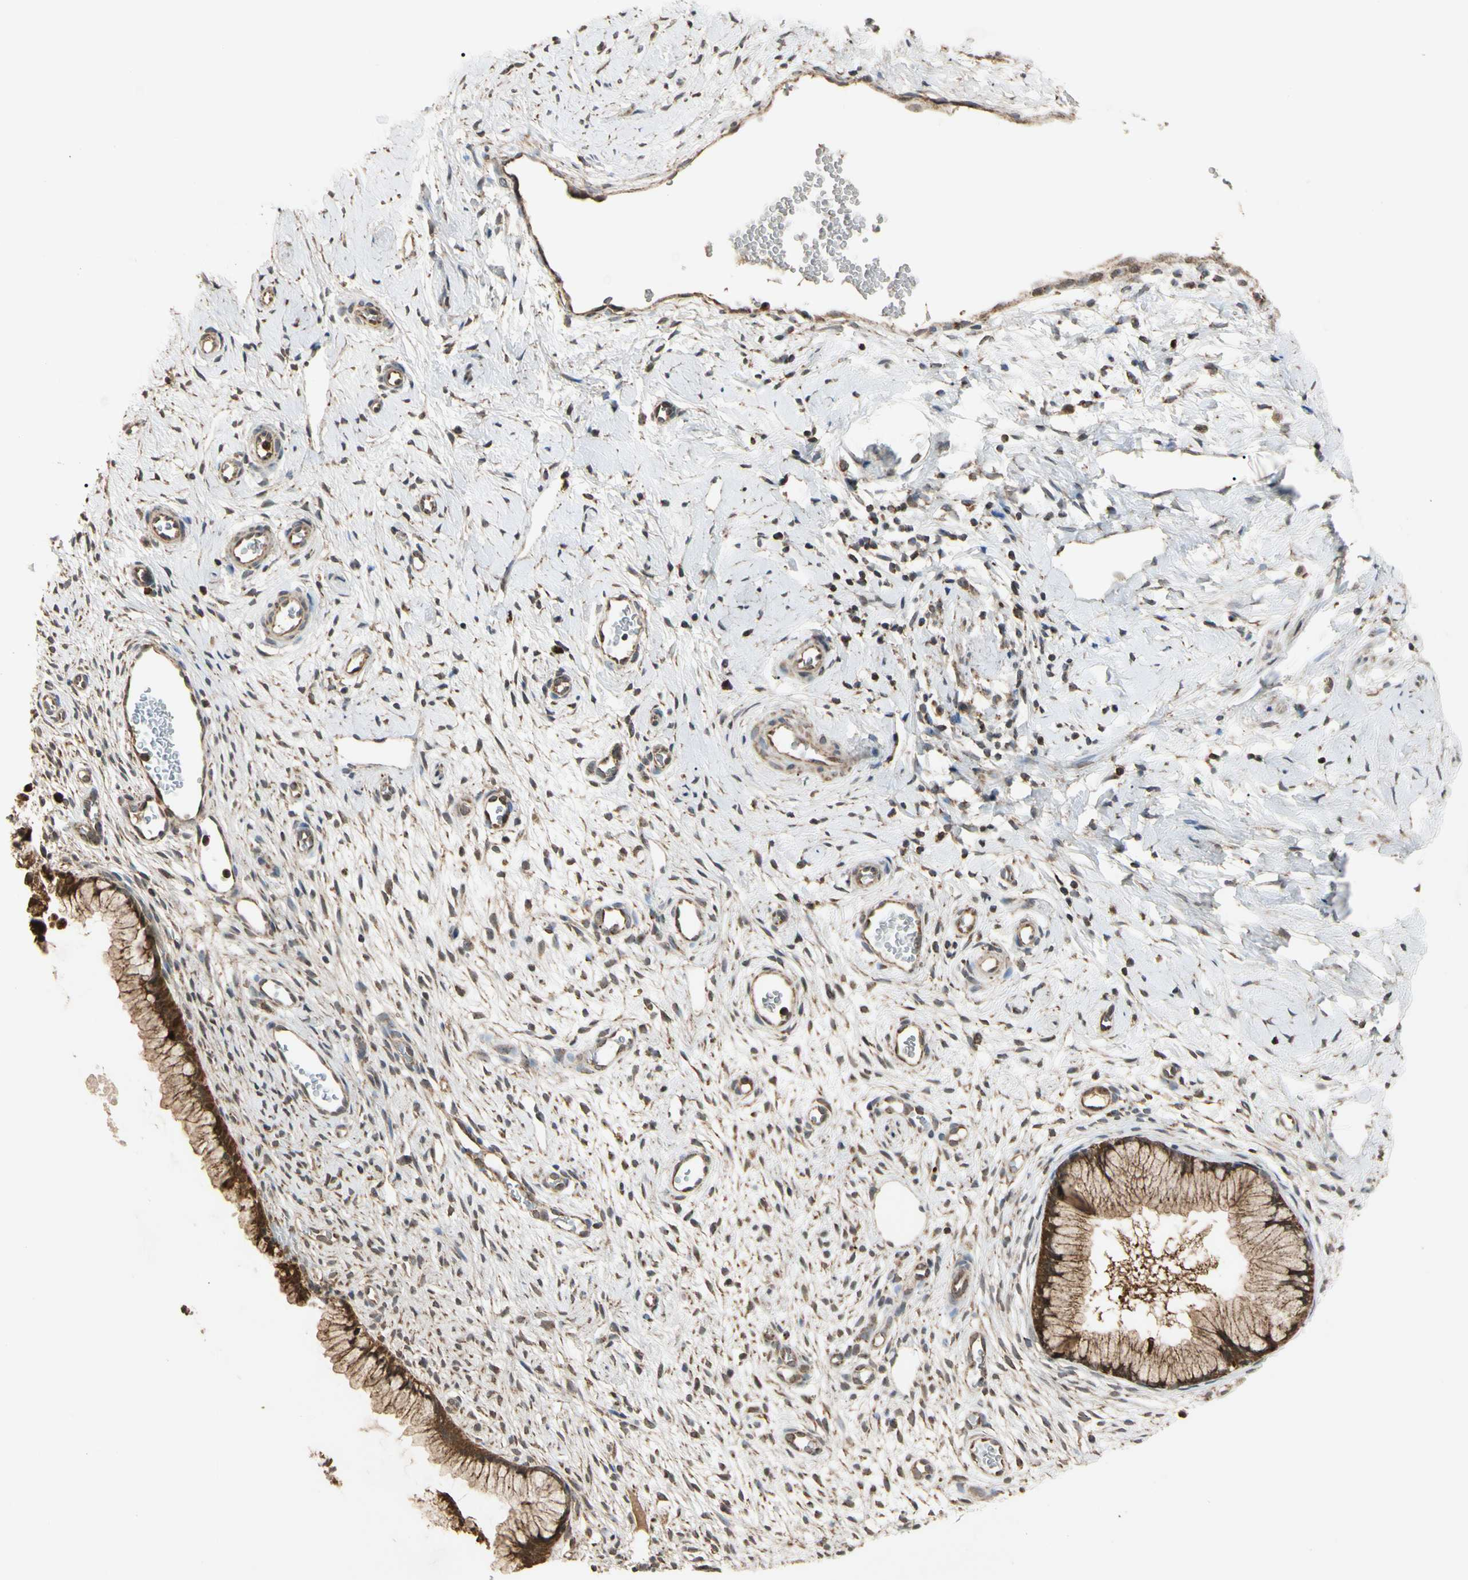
{"staining": {"intensity": "moderate", "quantity": ">75%", "location": "cytoplasmic/membranous,nuclear"}, "tissue": "cervix", "cell_type": "Glandular cells", "image_type": "normal", "snomed": [{"axis": "morphology", "description": "Normal tissue, NOS"}, {"axis": "topography", "description": "Cervix"}], "caption": "This histopathology image demonstrates immunohistochemistry (IHC) staining of unremarkable cervix, with medium moderate cytoplasmic/membranous,nuclear positivity in approximately >75% of glandular cells.", "gene": "PRDX5", "patient": {"sex": "female", "age": 65}}